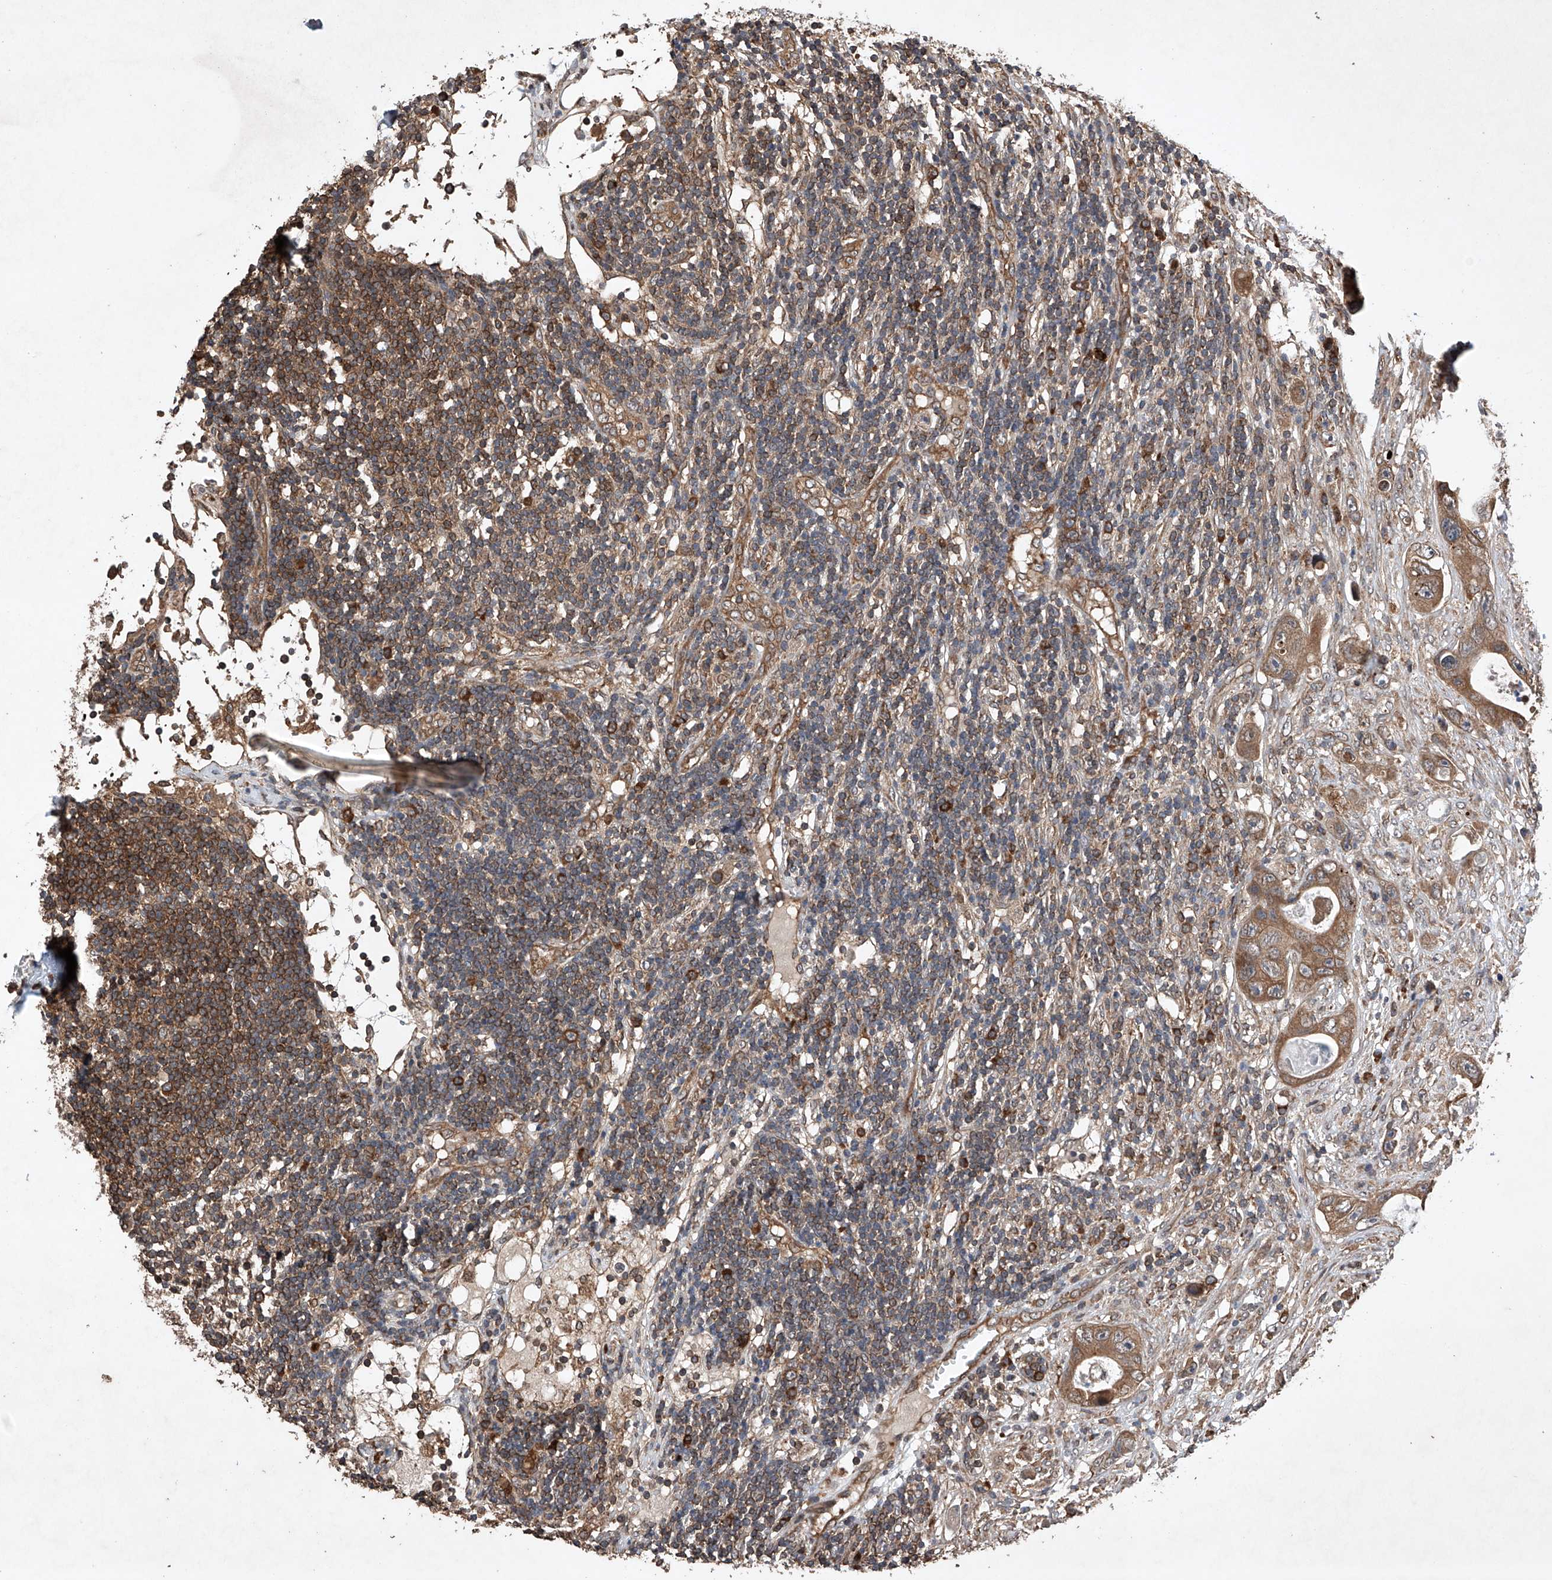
{"staining": {"intensity": "moderate", "quantity": ">75%", "location": "cytoplasmic/membranous"}, "tissue": "colorectal cancer", "cell_type": "Tumor cells", "image_type": "cancer", "snomed": [{"axis": "morphology", "description": "Adenocarcinoma, NOS"}, {"axis": "topography", "description": "Colon"}], "caption": "Moderate cytoplasmic/membranous protein staining is present in approximately >75% of tumor cells in colorectal cancer.", "gene": "LURAP1", "patient": {"sex": "female", "age": 46}}